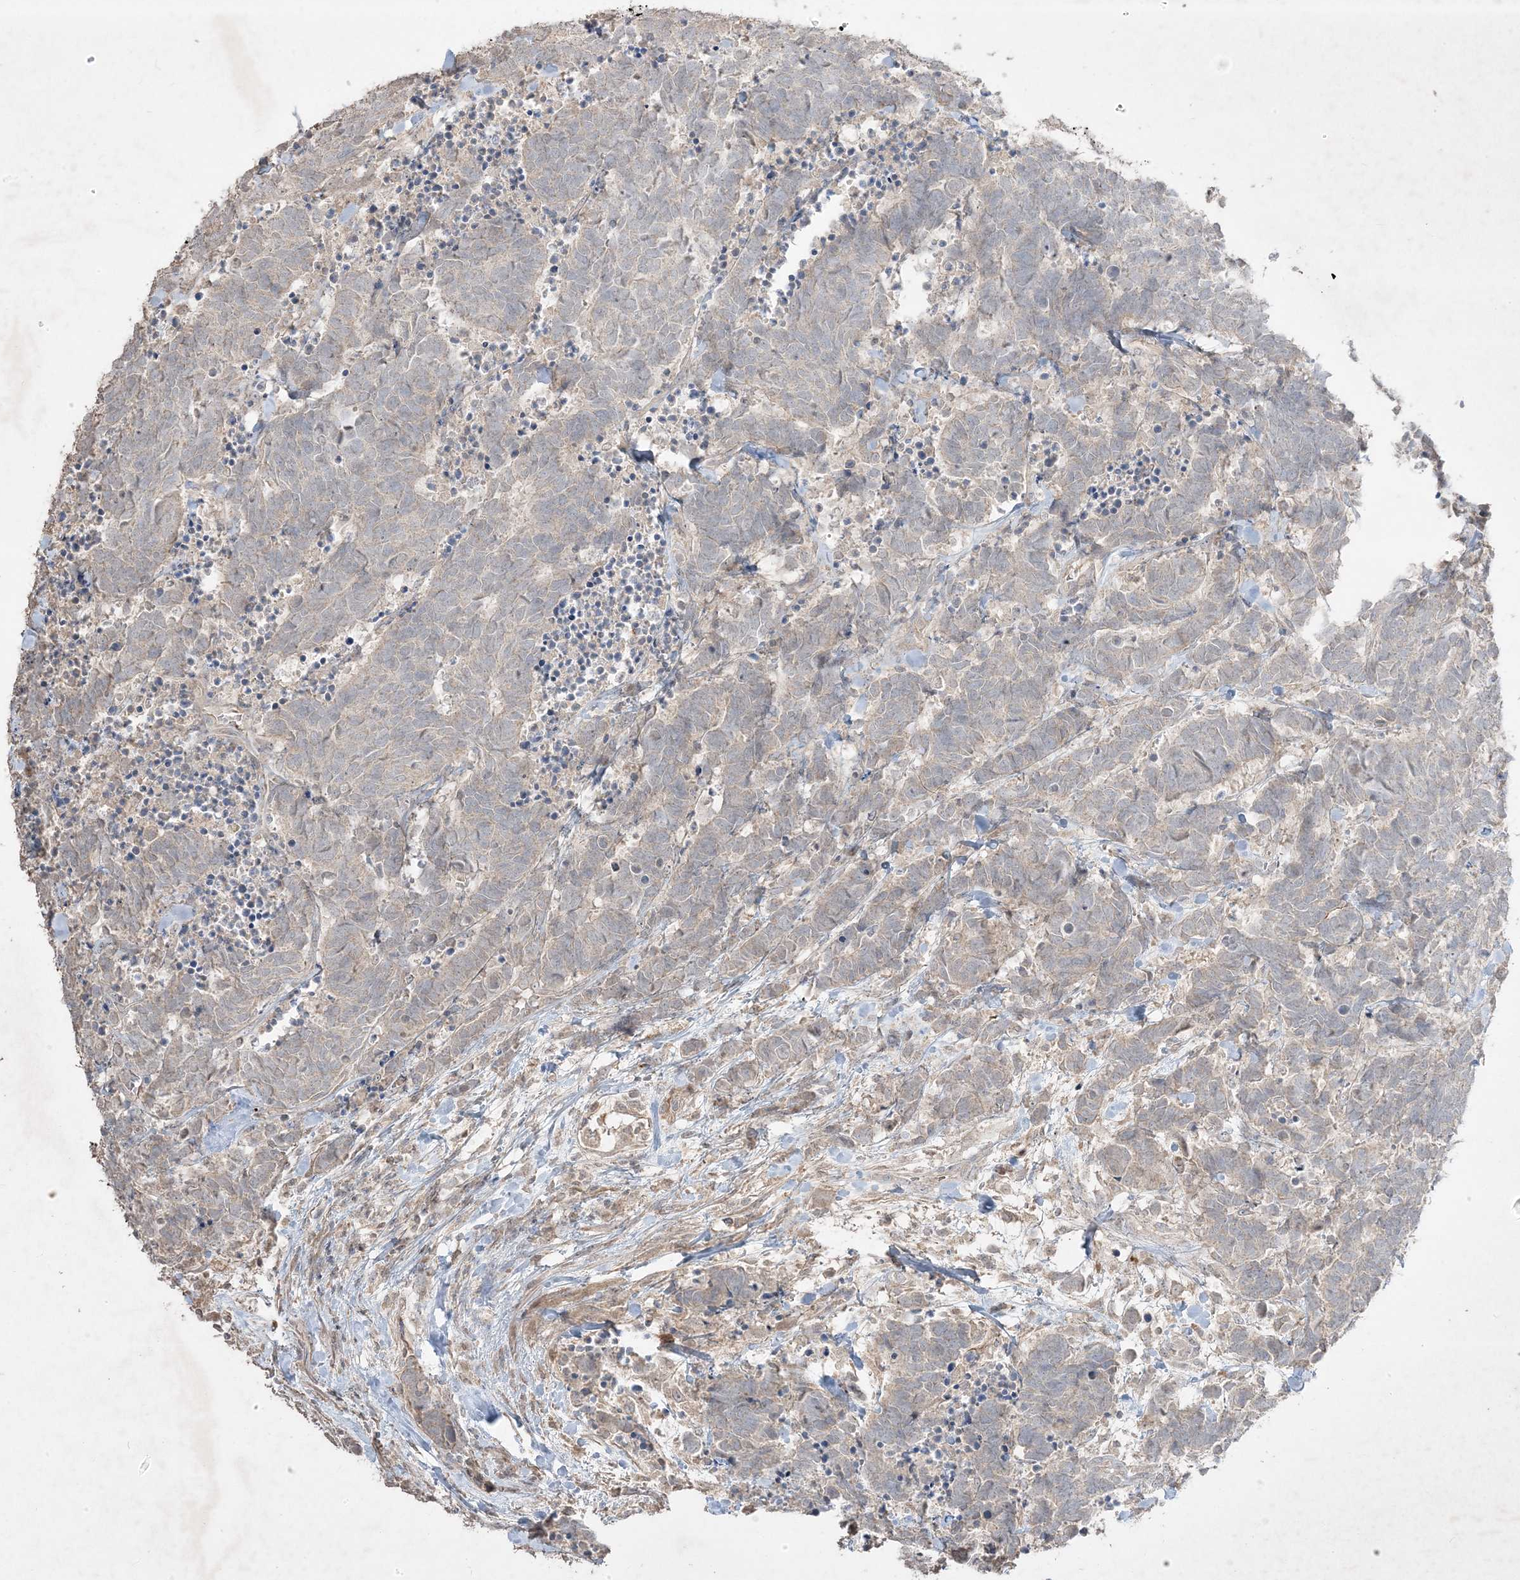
{"staining": {"intensity": "weak", "quantity": "<25%", "location": "cytoplasmic/membranous"}, "tissue": "carcinoid", "cell_type": "Tumor cells", "image_type": "cancer", "snomed": [{"axis": "morphology", "description": "Carcinoma, NOS"}, {"axis": "morphology", "description": "Carcinoid, malignant, NOS"}, {"axis": "topography", "description": "Urinary bladder"}], "caption": "IHC photomicrograph of carcinoid (malignant) stained for a protein (brown), which demonstrates no staining in tumor cells. Nuclei are stained in blue.", "gene": "RGL4", "patient": {"sex": "male", "age": 57}}